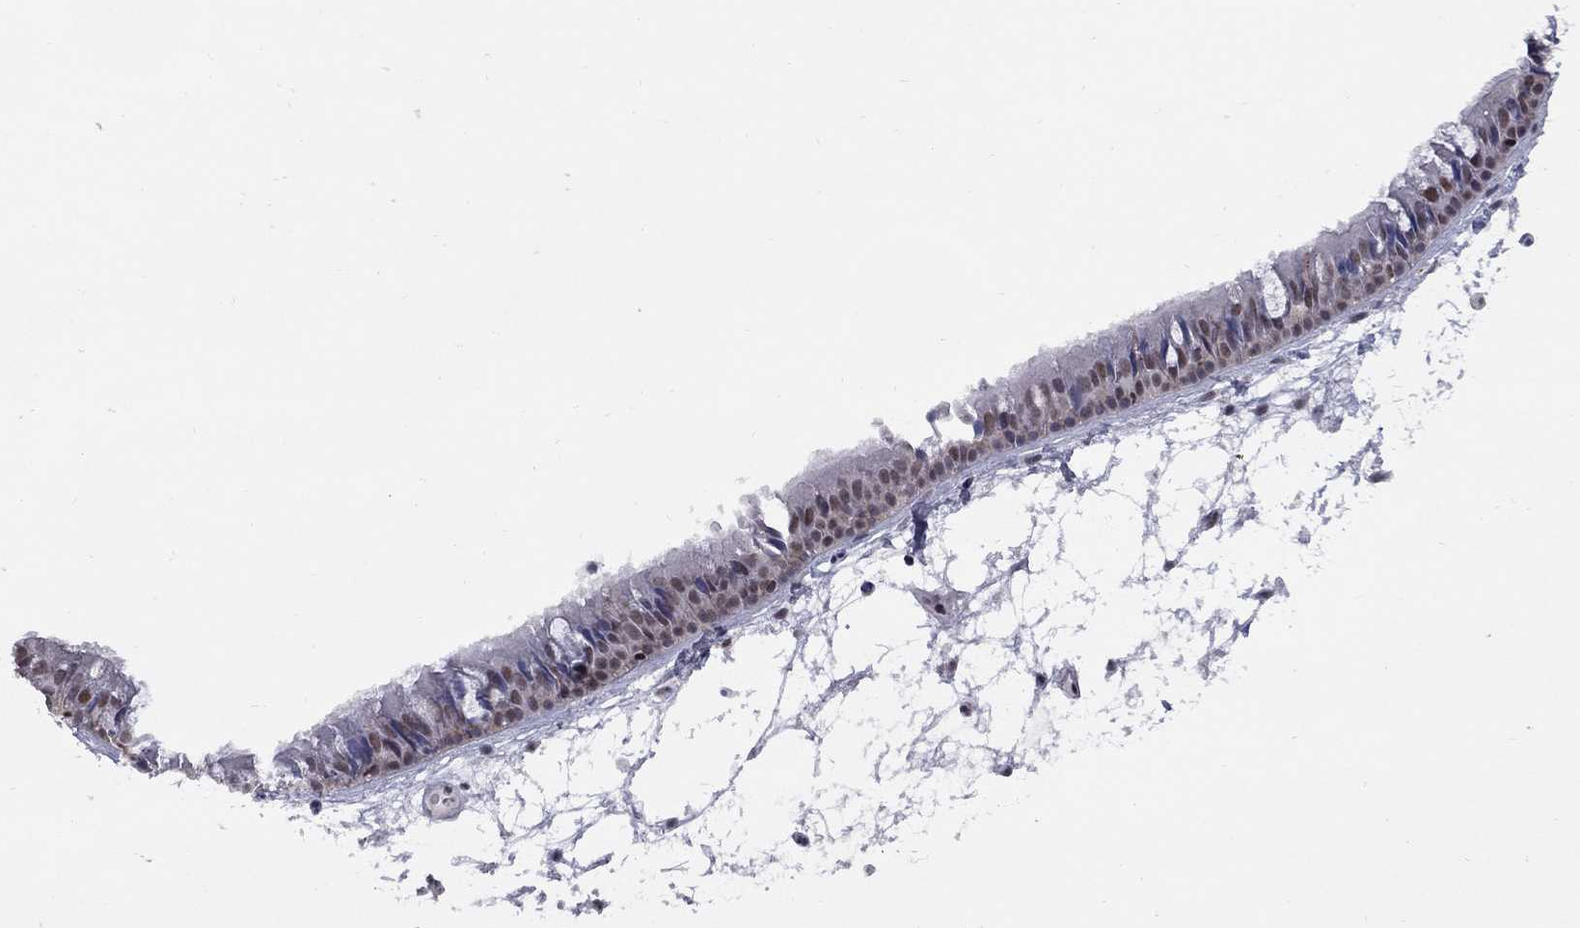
{"staining": {"intensity": "moderate", "quantity": "<25%", "location": "nuclear"}, "tissue": "nasopharynx", "cell_type": "Respiratory epithelial cells", "image_type": "normal", "snomed": [{"axis": "morphology", "description": "Normal tissue, NOS"}, {"axis": "topography", "description": "Nasopharynx"}], "caption": "Respiratory epithelial cells demonstrate low levels of moderate nuclear staining in about <25% of cells in normal nasopharynx.", "gene": "TAF9", "patient": {"sex": "male", "age": 31}}